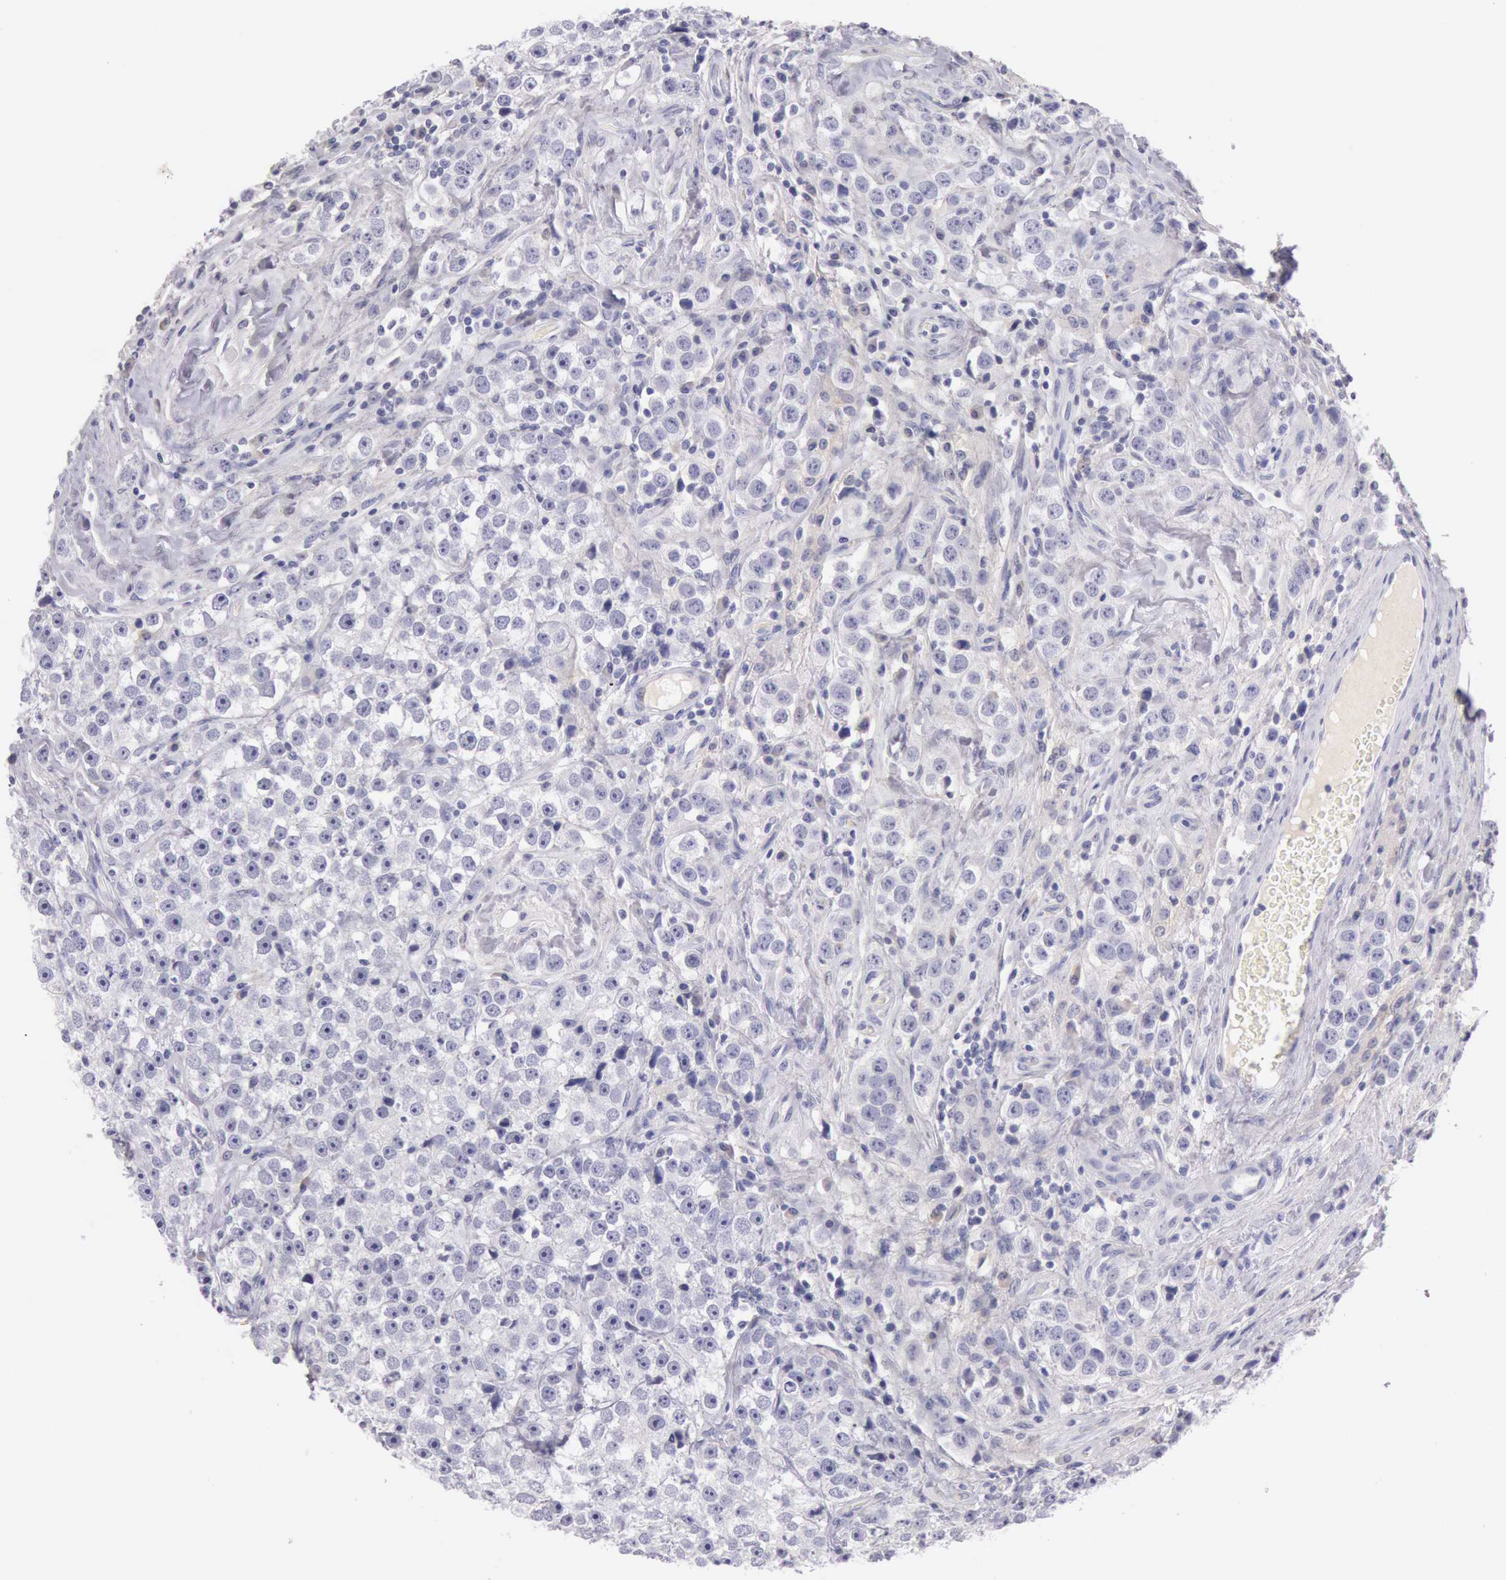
{"staining": {"intensity": "negative", "quantity": "none", "location": "none"}, "tissue": "testis cancer", "cell_type": "Tumor cells", "image_type": "cancer", "snomed": [{"axis": "morphology", "description": "Seminoma, NOS"}, {"axis": "topography", "description": "Testis"}], "caption": "There is no significant positivity in tumor cells of testis cancer (seminoma).", "gene": "EGFR", "patient": {"sex": "male", "age": 32}}